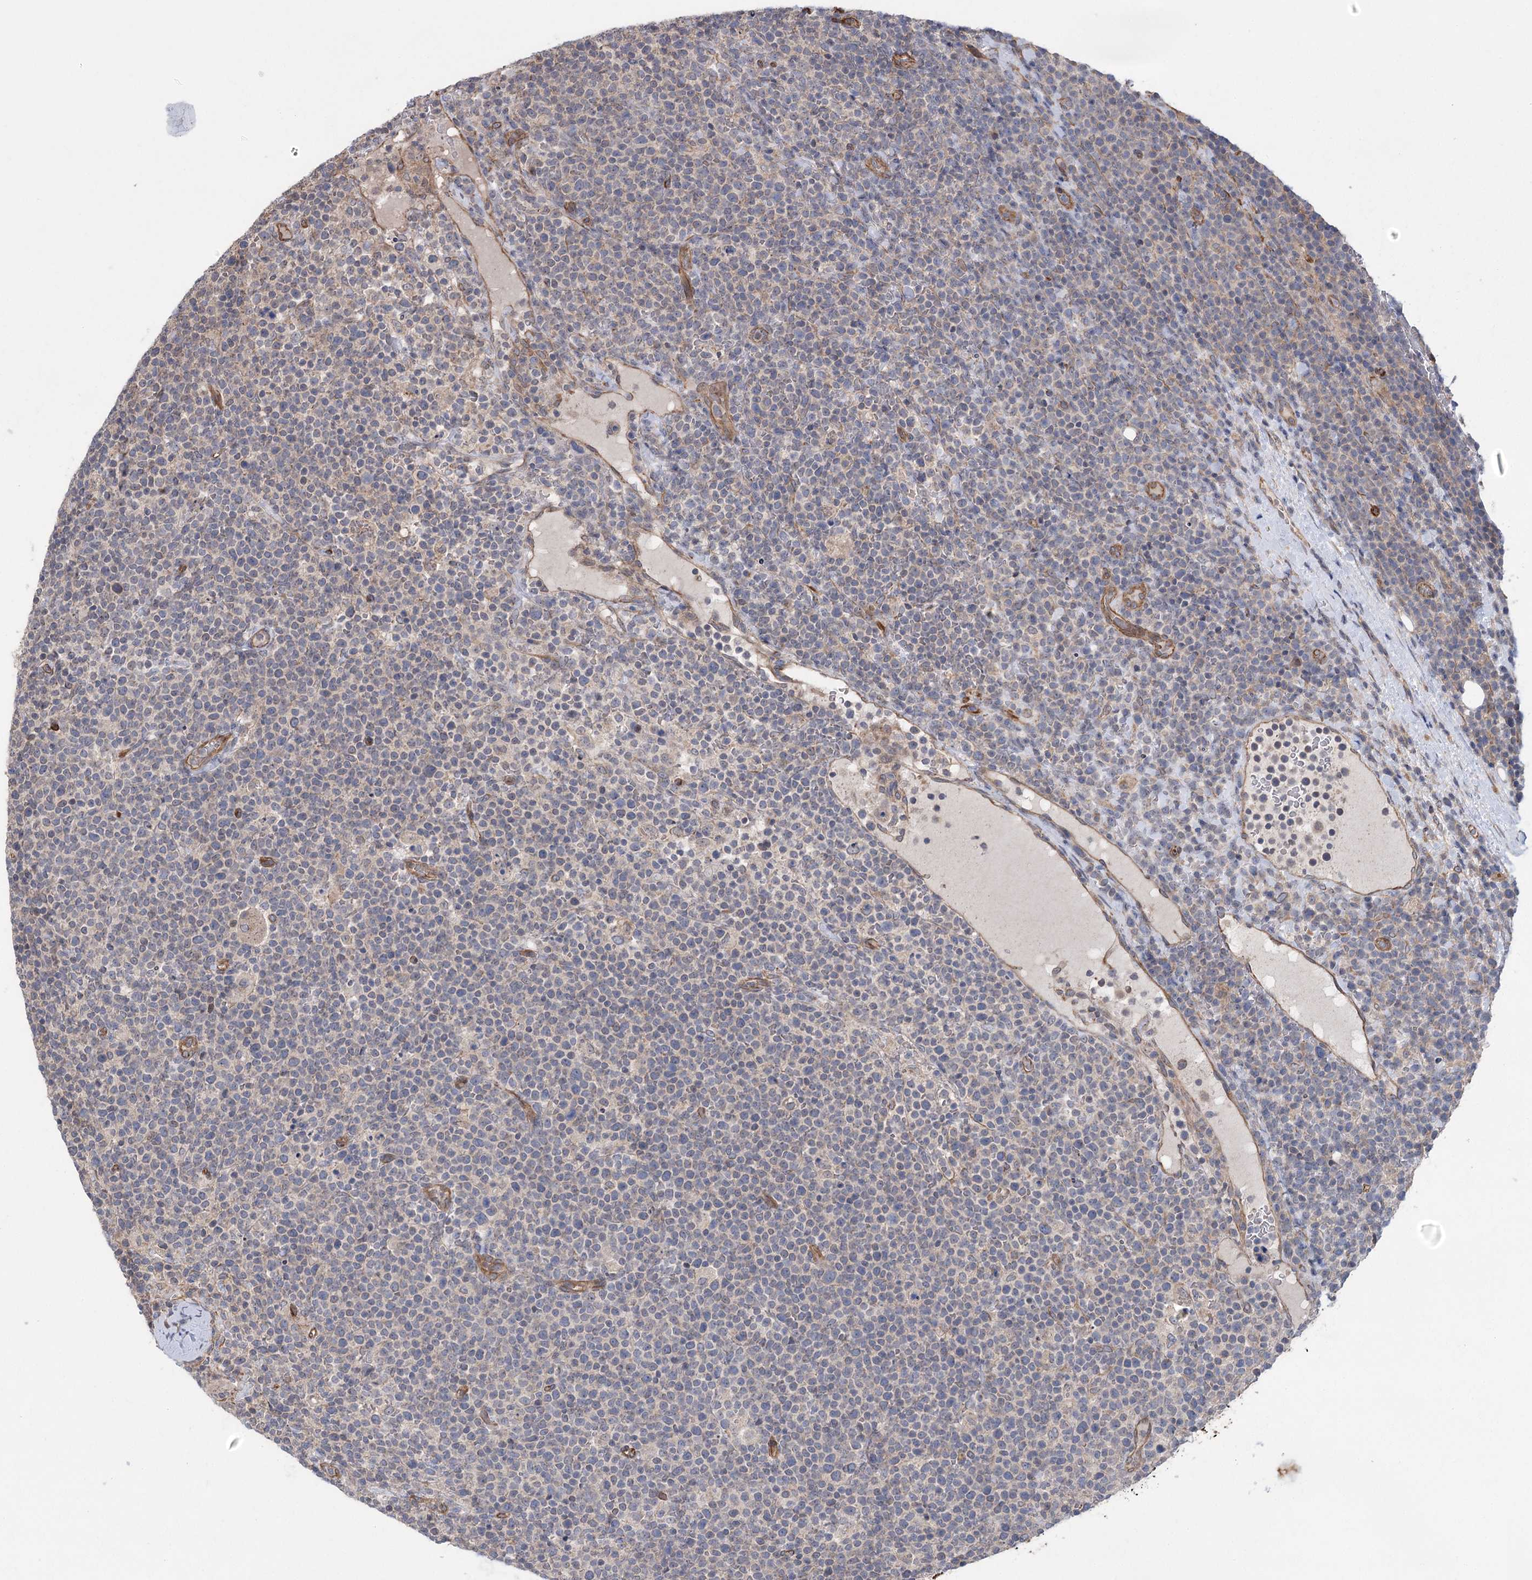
{"staining": {"intensity": "negative", "quantity": "none", "location": "none"}, "tissue": "lymphoma", "cell_type": "Tumor cells", "image_type": "cancer", "snomed": [{"axis": "morphology", "description": "Malignant lymphoma, non-Hodgkin's type, High grade"}, {"axis": "topography", "description": "Lymph node"}], "caption": "Tumor cells are negative for brown protein staining in lymphoma. (DAB (3,3'-diaminobenzidine) immunohistochemistry (IHC), high magnification).", "gene": "RWDD4", "patient": {"sex": "male", "age": 61}}